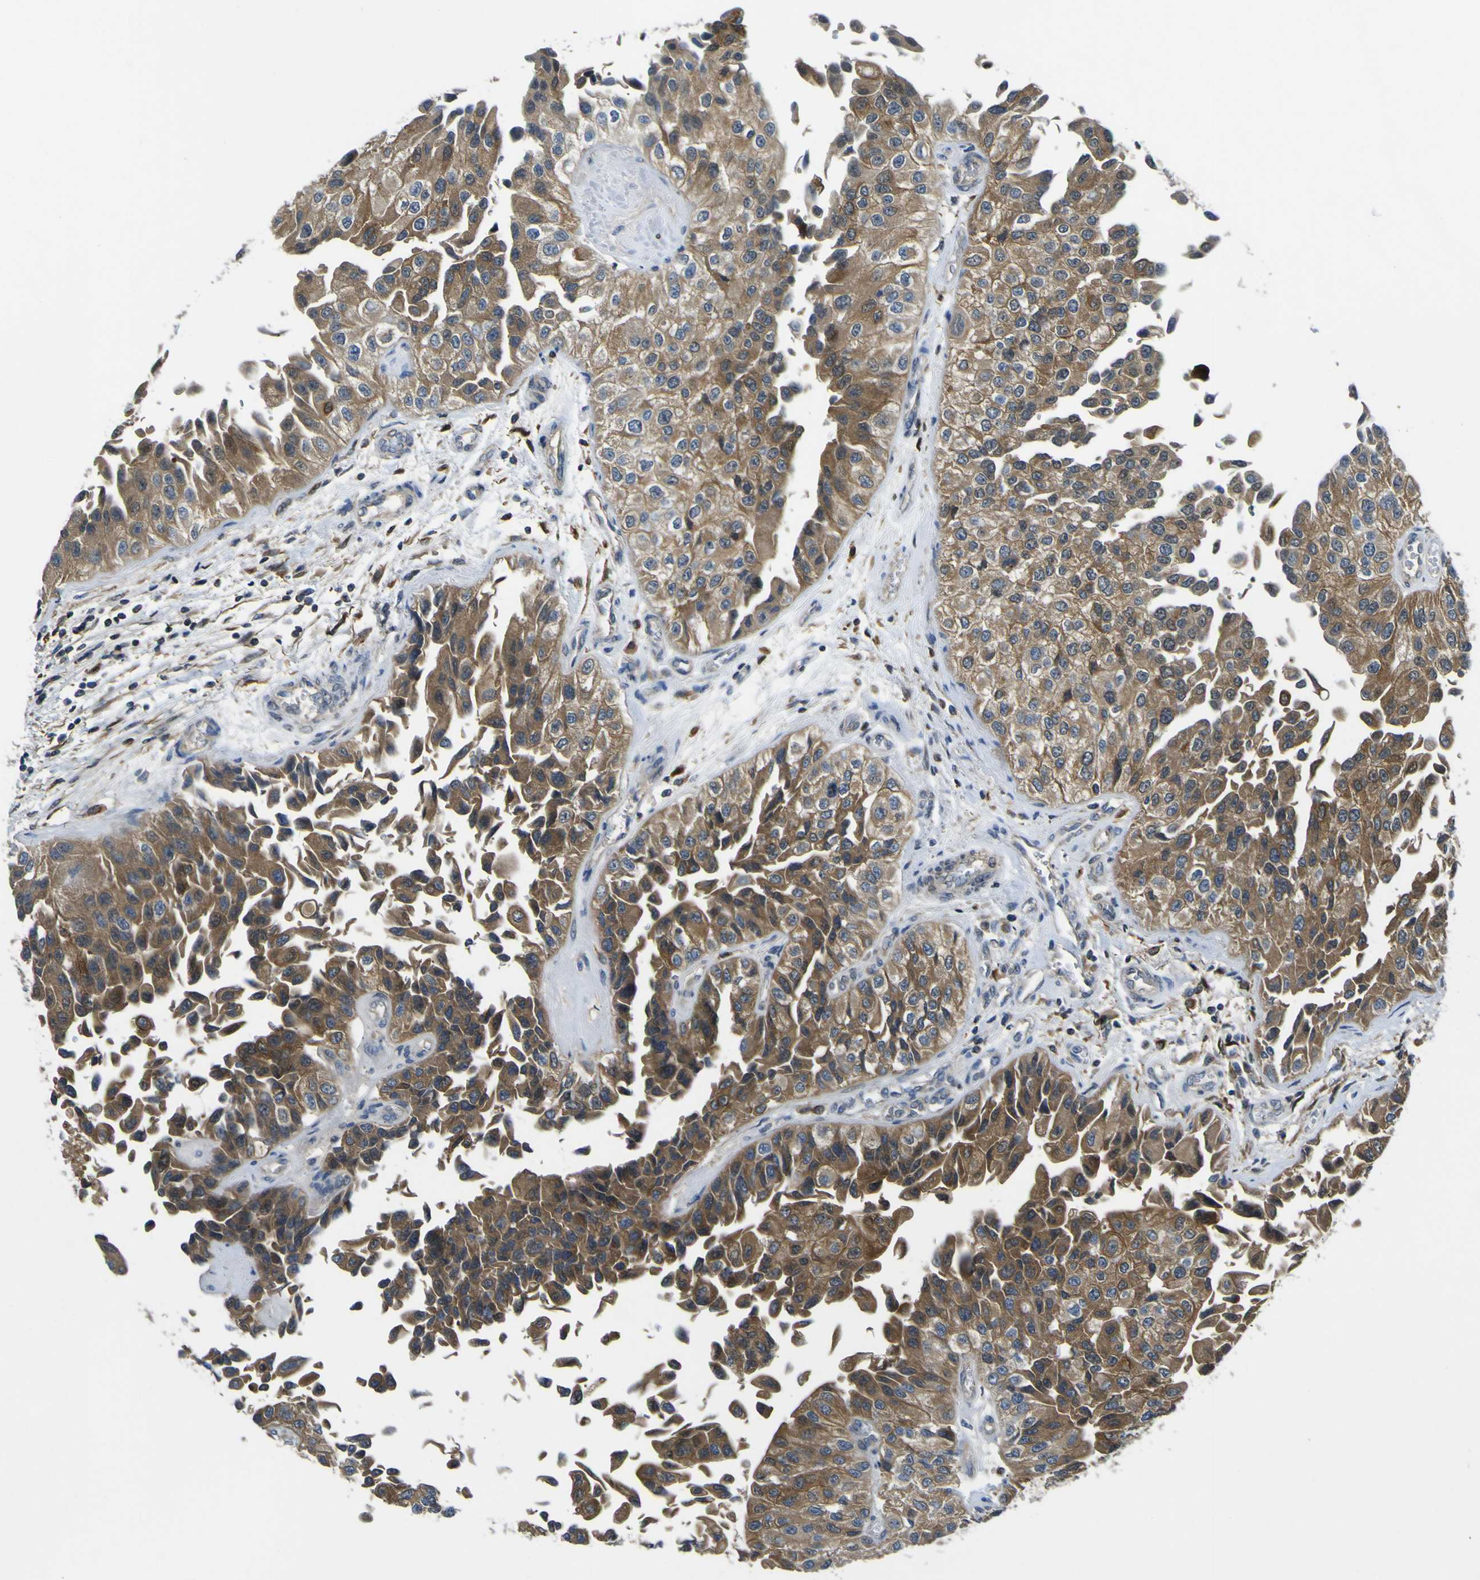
{"staining": {"intensity": "moderate", "quantity": ">75%", "location": "cytoplasmic/membranous"}, "tissue": "urothelial cancer", "cell_type": "Tumor cells", "image_type": "cancer", "snomed": [{"axis": "morphology", "description": "Urothelial carcinoma, High grade"}, {"axis": "topography", "description": "Kidney"}, {"axis": "topography", "description": "Urinary bladder"}], "caption": "Urothelial cancer stained for a protein shows moderate cytoplasmic/membranous positivity in tumor cells.", "gene": "EML2", "patient": {"sex": "male", "age": 77}}